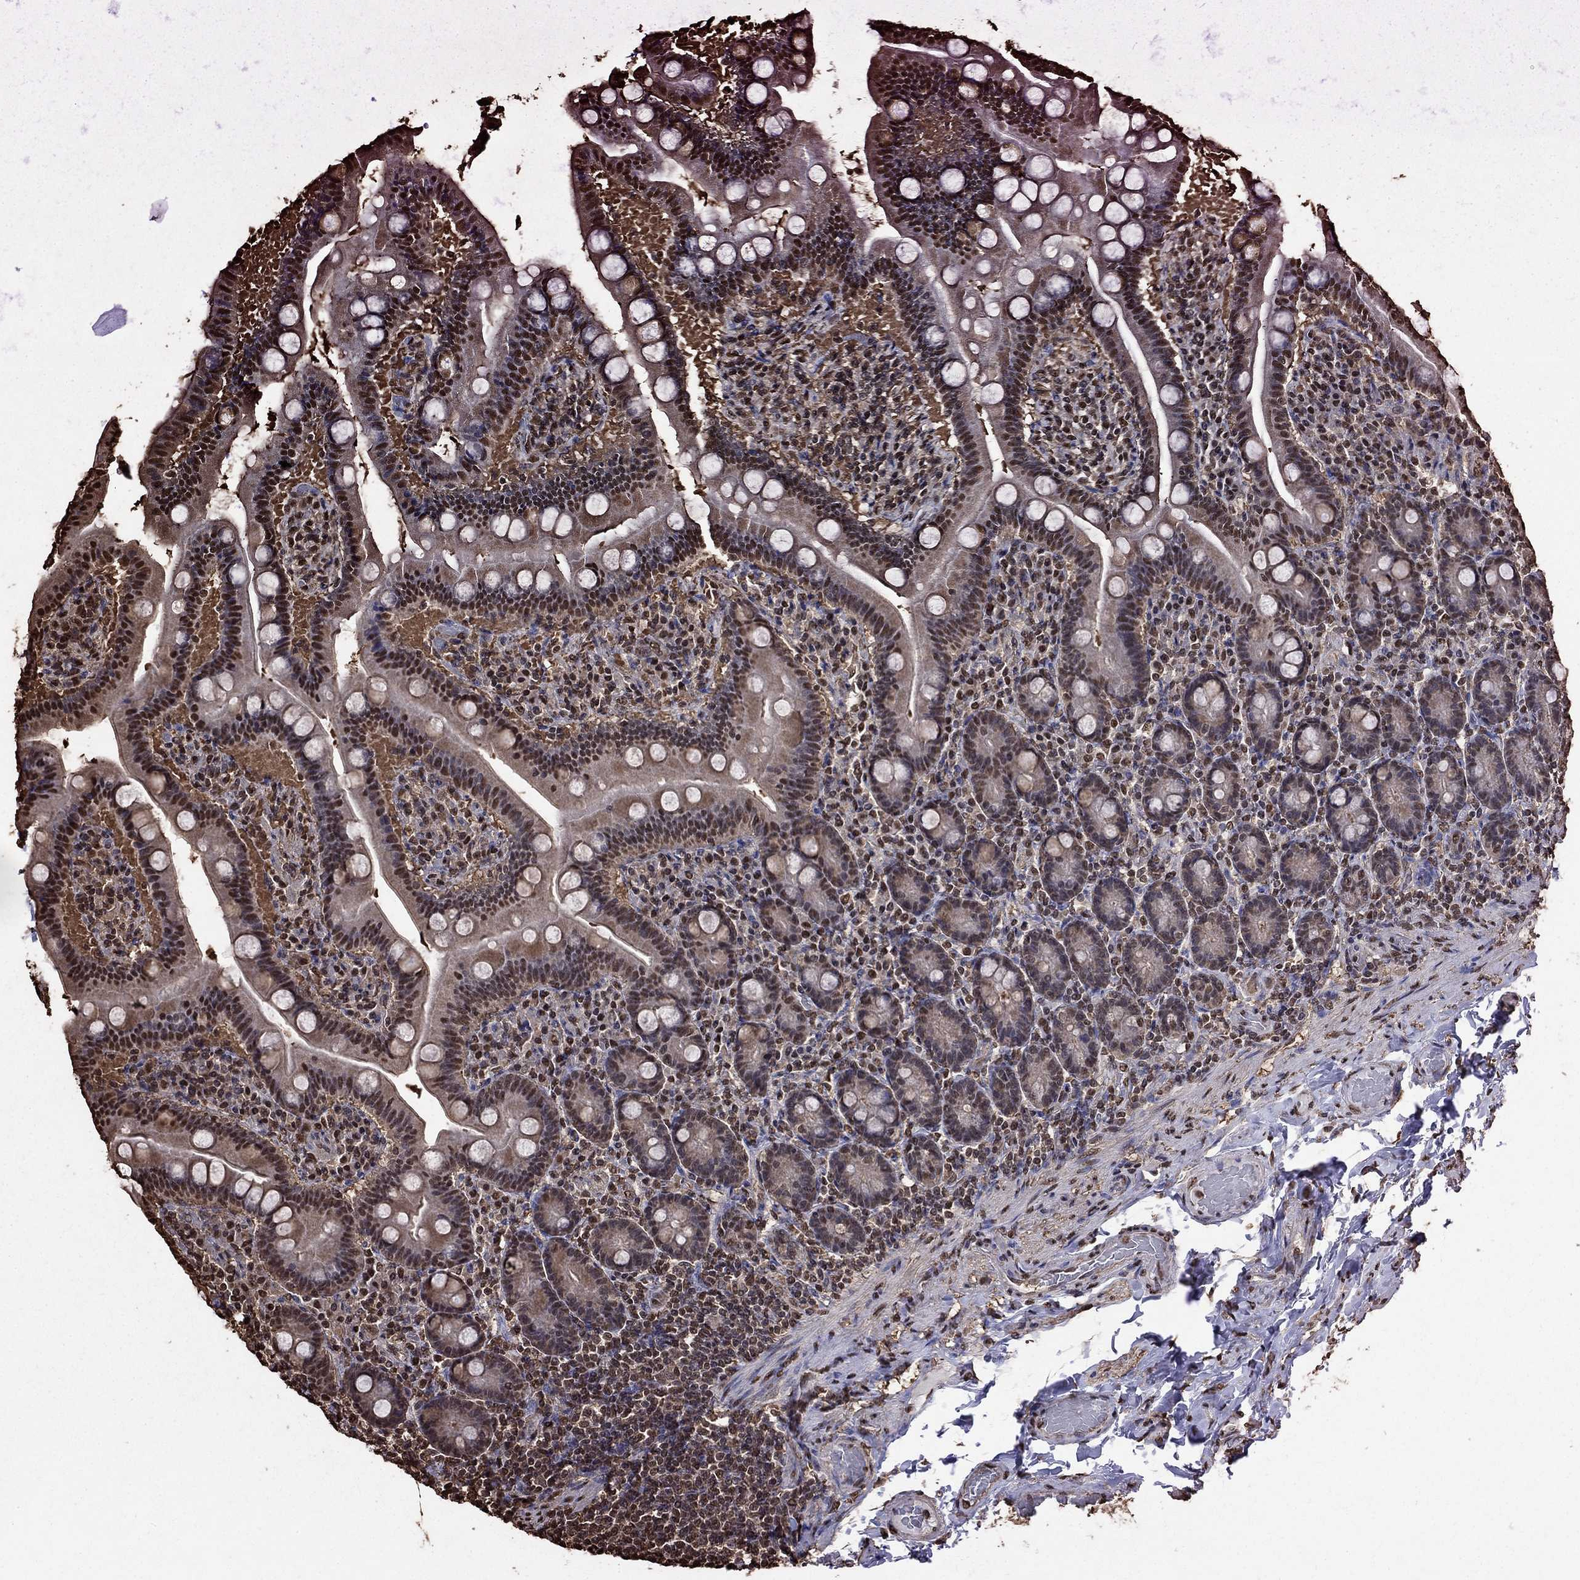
{"staining": {"intensity": "moderate", "quantity": "<25%", "location": "nuclear"}, "tissue": "small intestine", "cell_type": "Glandular cells", "image_type": "normal", "snomed": [{"axis": "morphology", "description": "Normal tissue, NOS"}, {"axis": "topography", "description": "Small intestine"}], "caption": "The image displays staining of unremarkable small intestine, revealing moderate nuclear protein positivity (brown color) within glandular cells. (brown staining indicates protein expression, while blue staining denotes nuclei).", "gene": "GAPDH", "patient": {"sex": "male", "age": 66}}